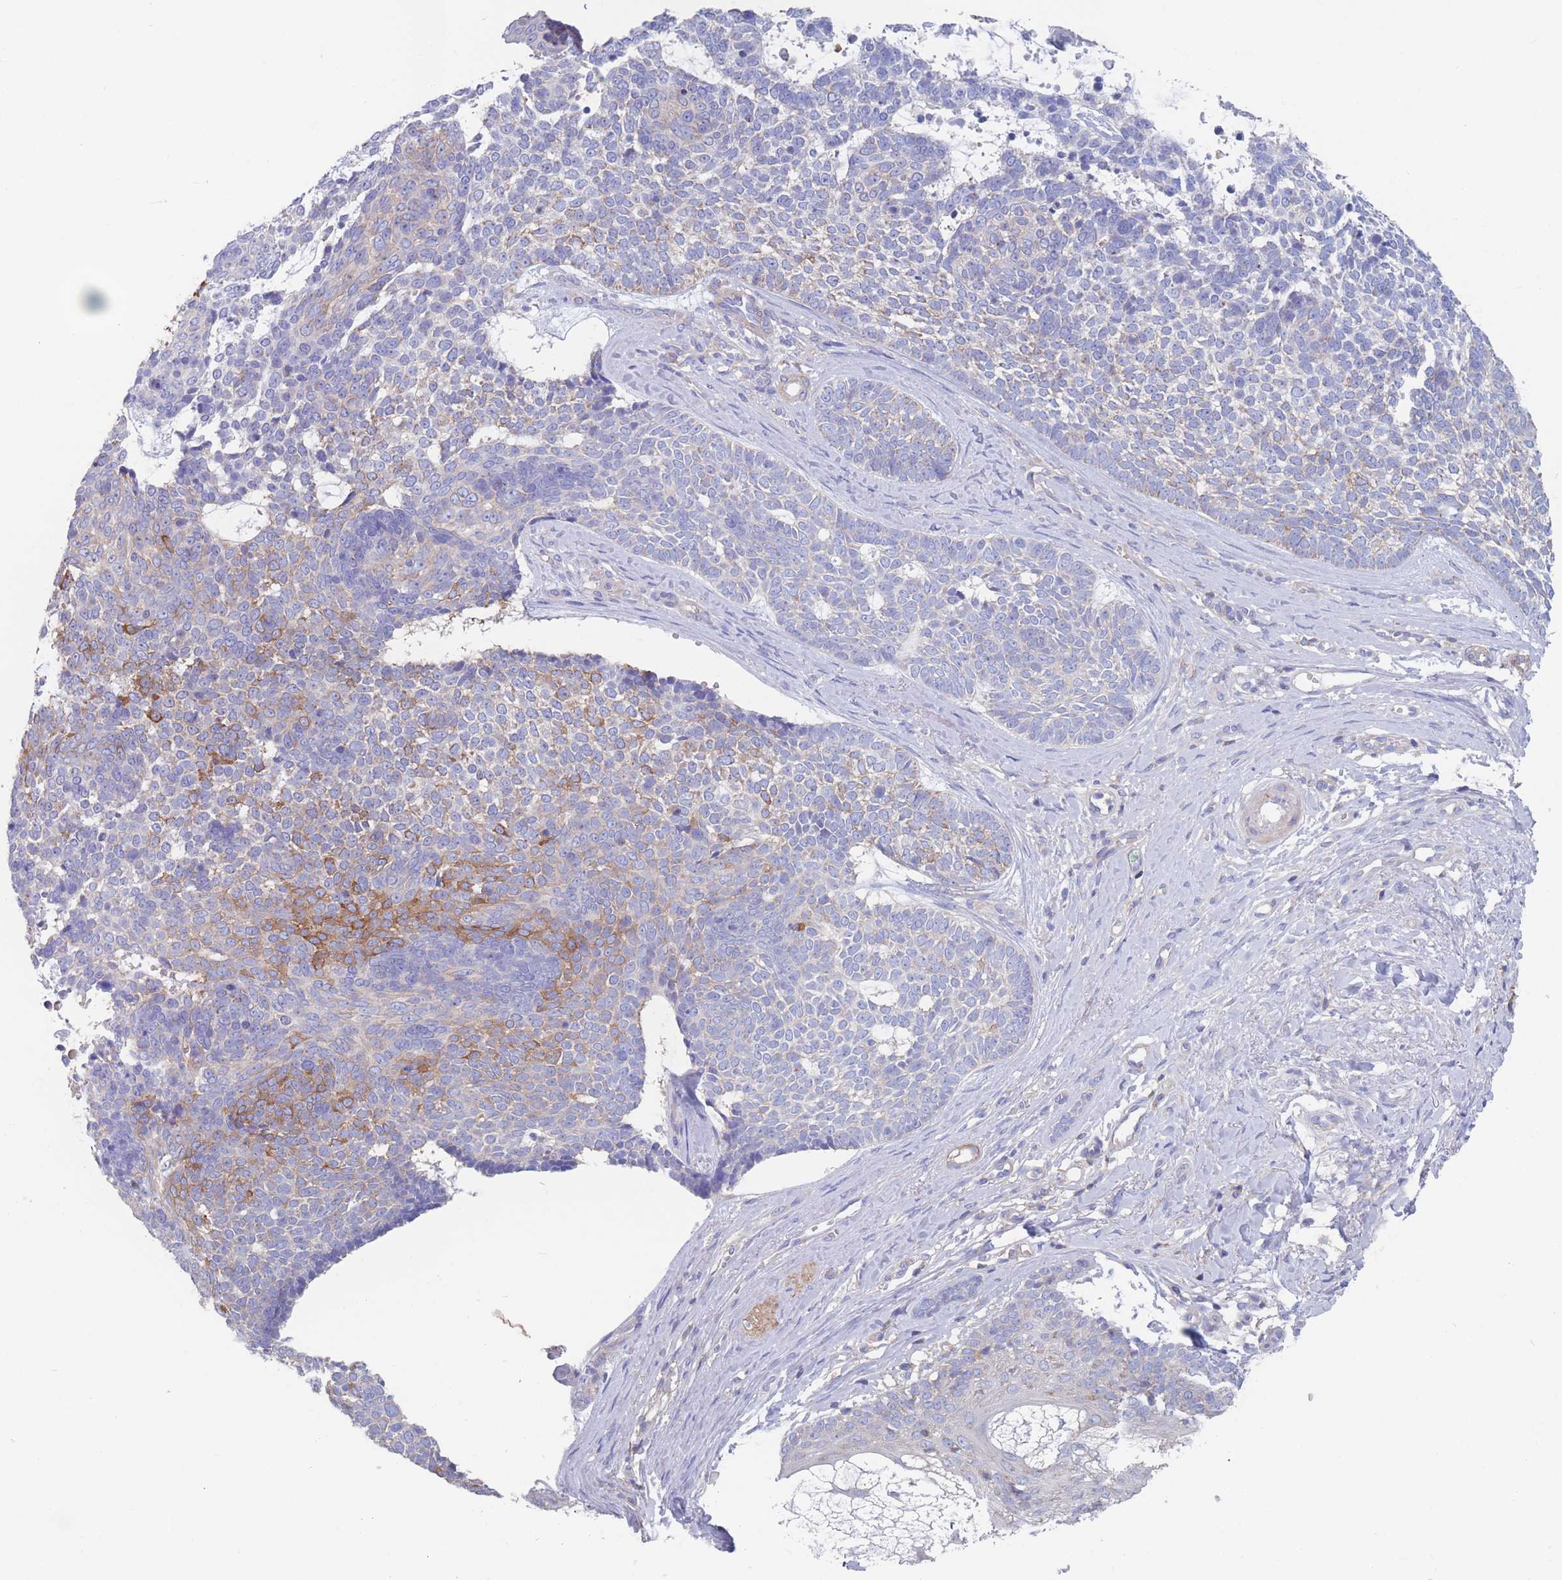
{"staining": {"intensity": "moderate", "quantity": "<25%", "location": "cytoplasmic/membranous"}, "tissue": "skin cancer", "cell_type": "Tumor cells", "image_type": "cancer", "snomed": [{"axis": "morphology", "description": "Basal cell carcinoma"}, {"axis": "topography", "description": "Skin"}], "caption": "Basal cell carcinoma (skin) stained for a protein (brown) displays moderate cytoplasmic/membranous positive staining in about <25% of tumor cells.", "gene": "ADH1A", "patient": {"sex": "female", "age": 81}}